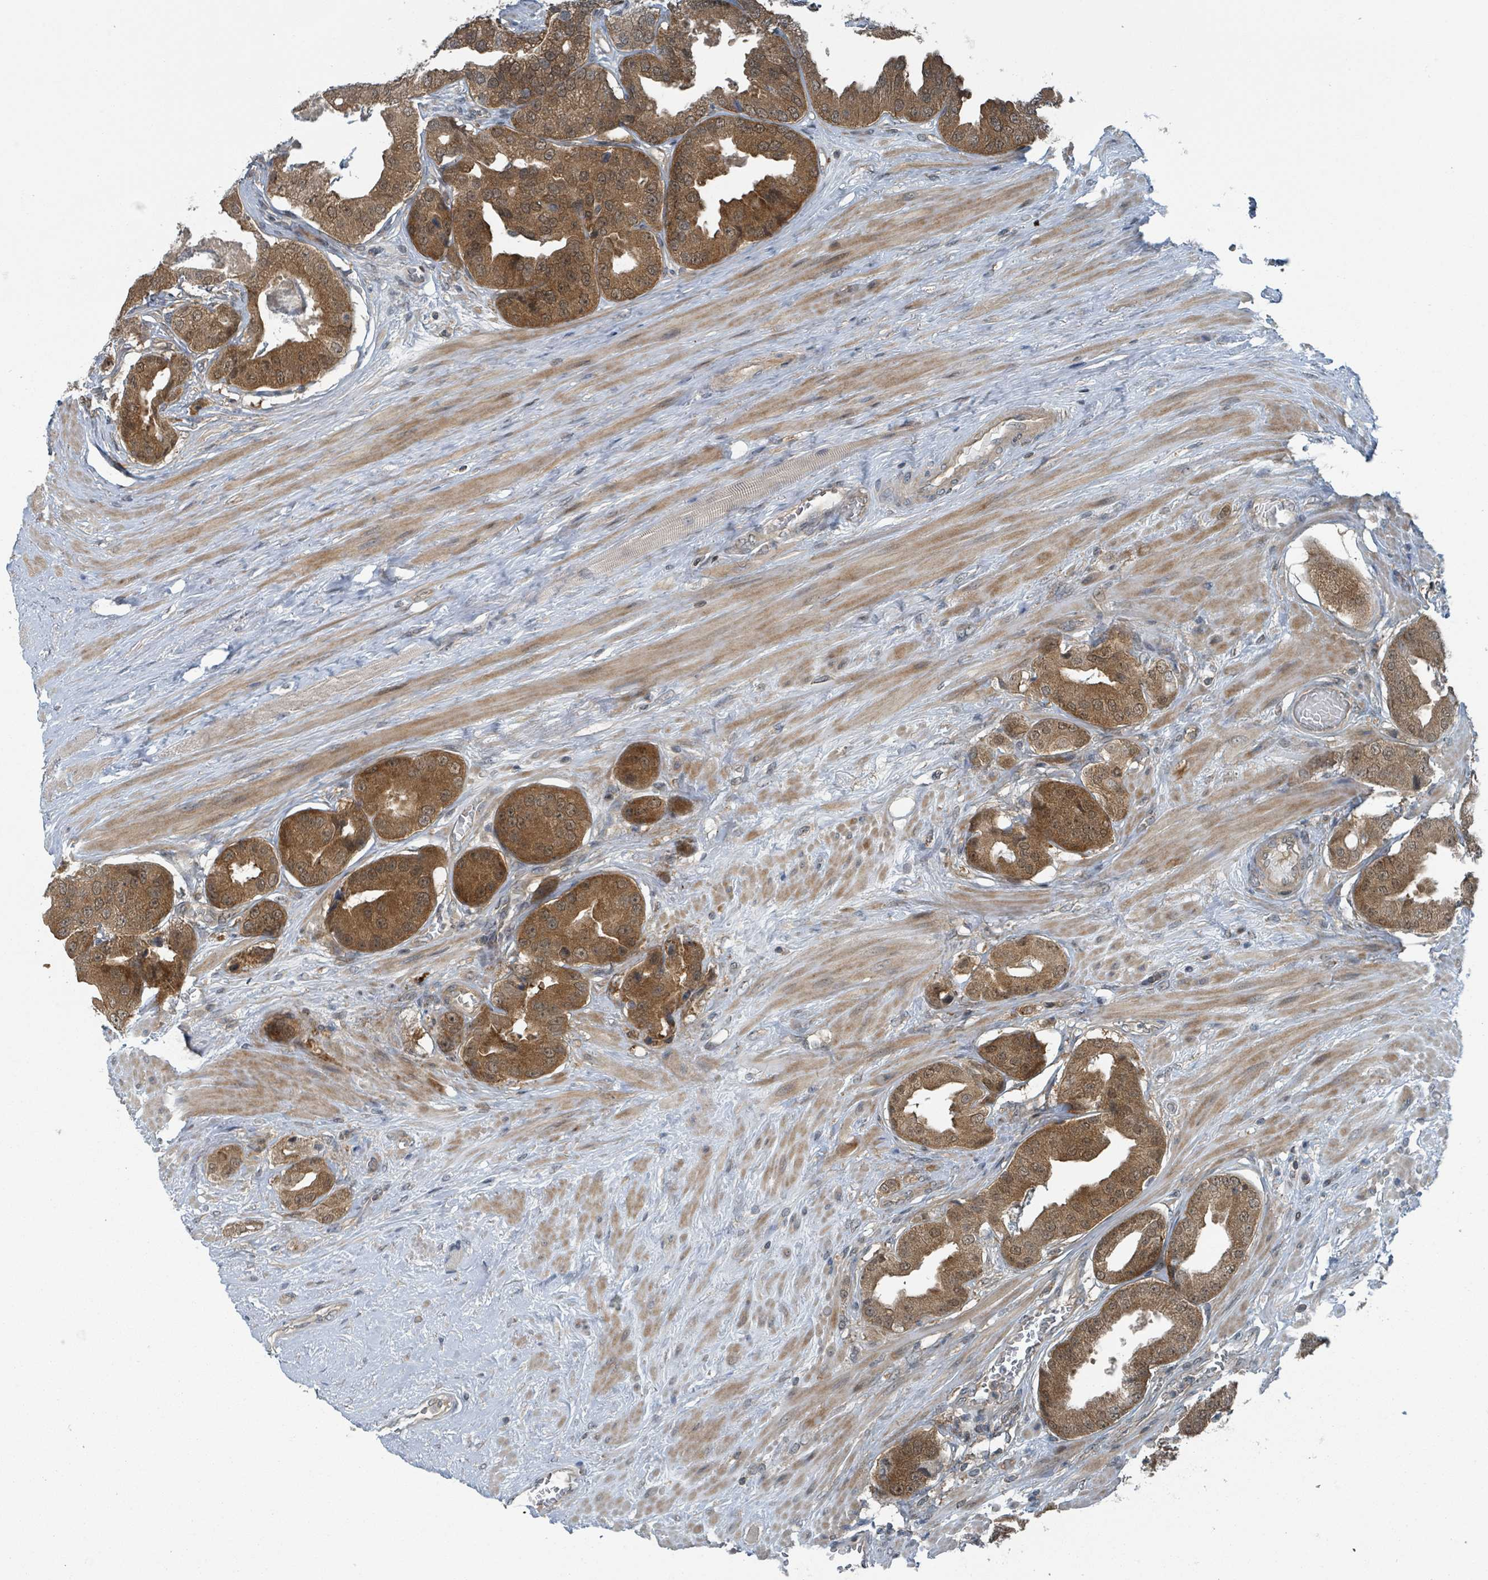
{"staining": {"intensity": "moderate", "quantity": ">75%", "location": "cytoplasmic/membranous,nuclear"}, "tissue": "prostate cancer", "cell_type": "Tumor cells", "image_type": "cancer", "snomed": [{"axis": "morphology", "description": "Adenocarcinoma, High grade"}, {"axis": "topography", "description": "Prostate"}], "caption": "Prostate cancer was stained to show a protein in brown. There is medium levels of moderate cytoplasmic/membranous and nuclear staining in about >75% of tumor cells.", "gene": "GOLGA7", "patient": {"sex": "male", "age": 63}}